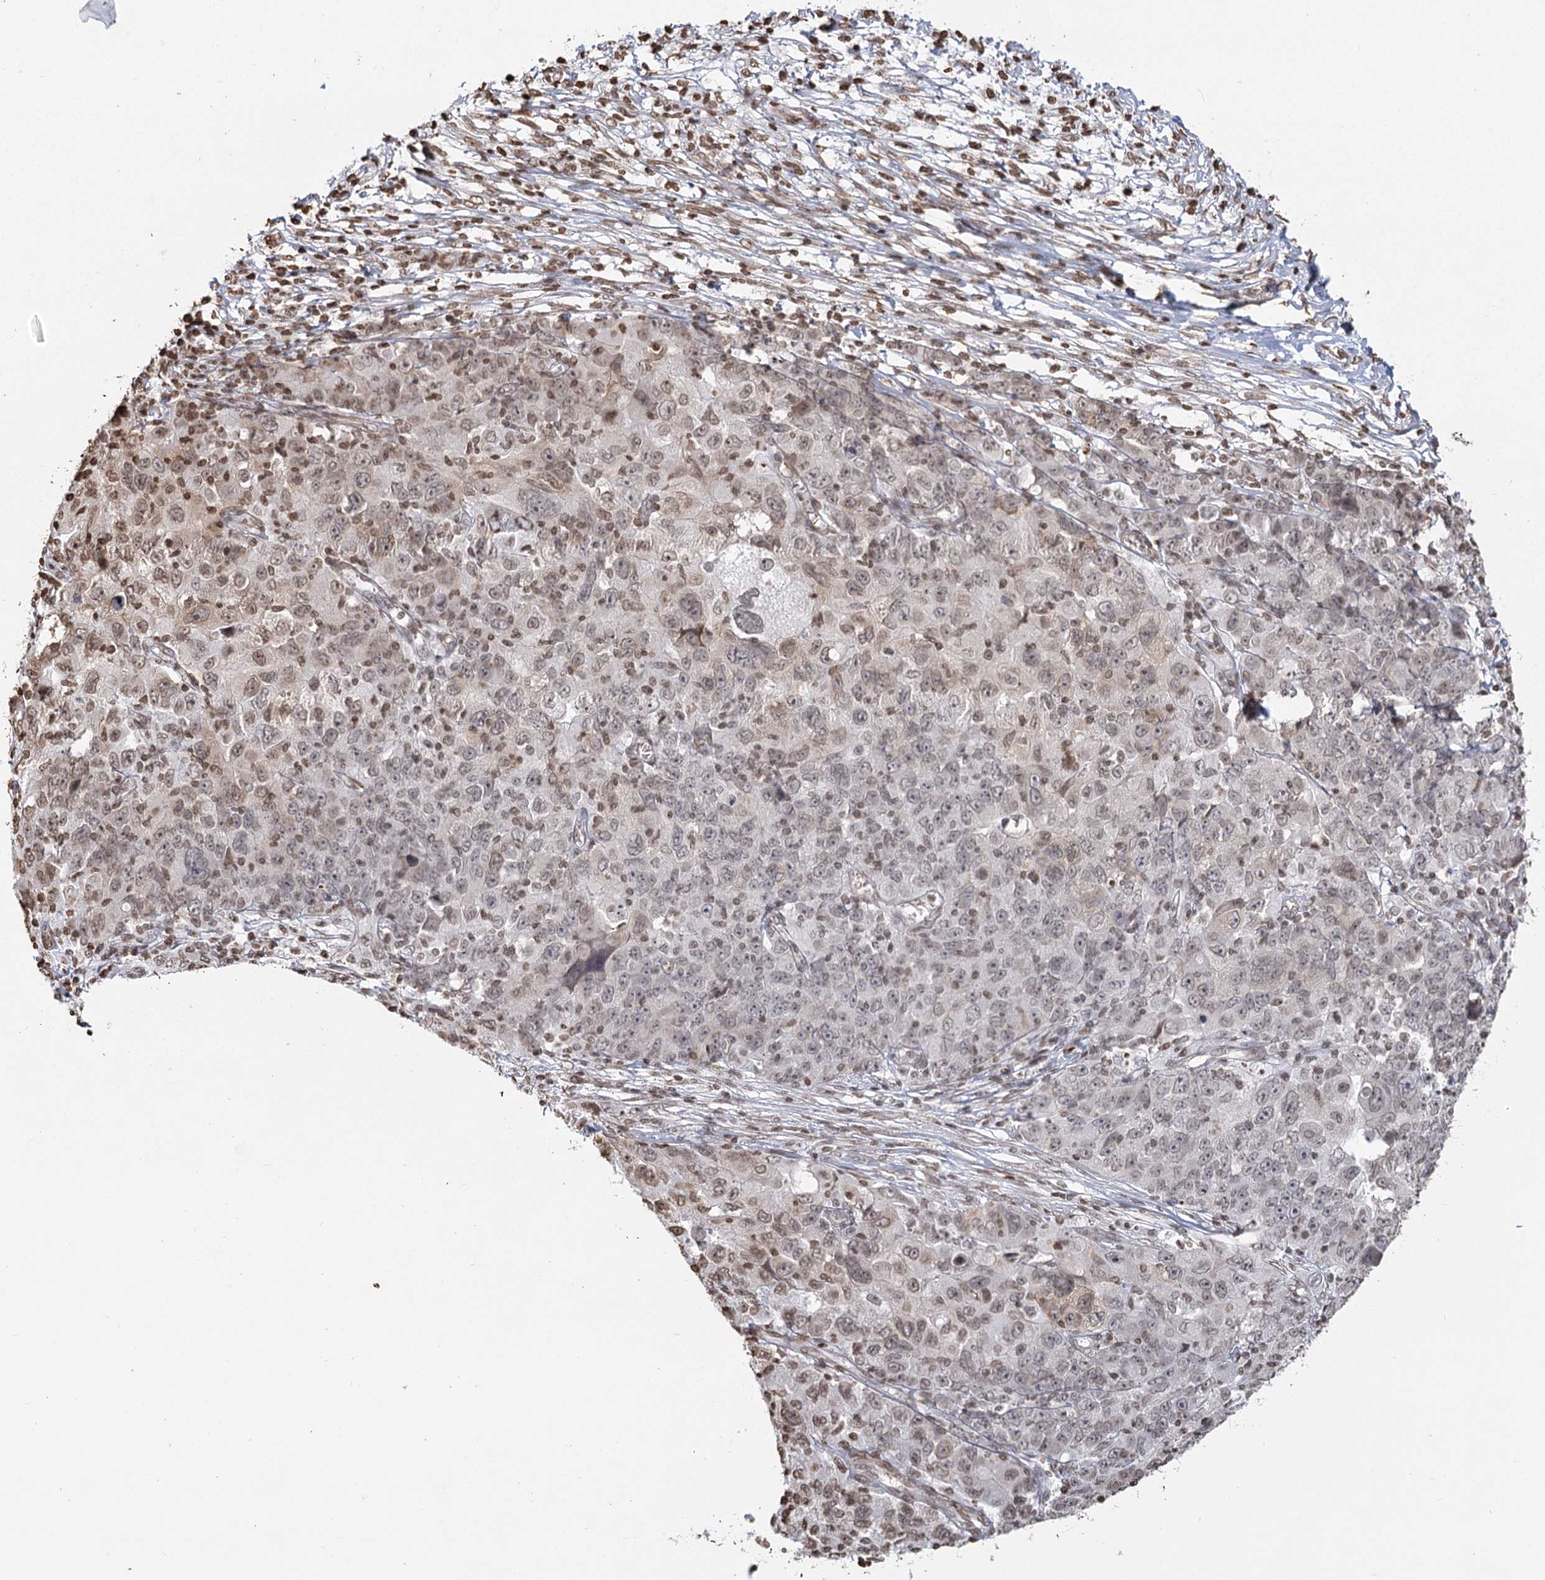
{"staining": {"intensity": "weak", "quantity": "25%-75%", "location": "nuclear"}, "tissue": "ovarian cancer", "cell_type": "Tumor cells", "image_type": "cancer", "snomed": [{"axis": "morphology", "description": "Carcinoma, endometroid"}, {"axis": "topography", "description": "Ovary"}], "caption": "Human ovarian cancer stained with a protein marker reveals weak staining in tumor cells.", "gene": "FAM13A", "patient": {"sex": "female", "age": 42}}